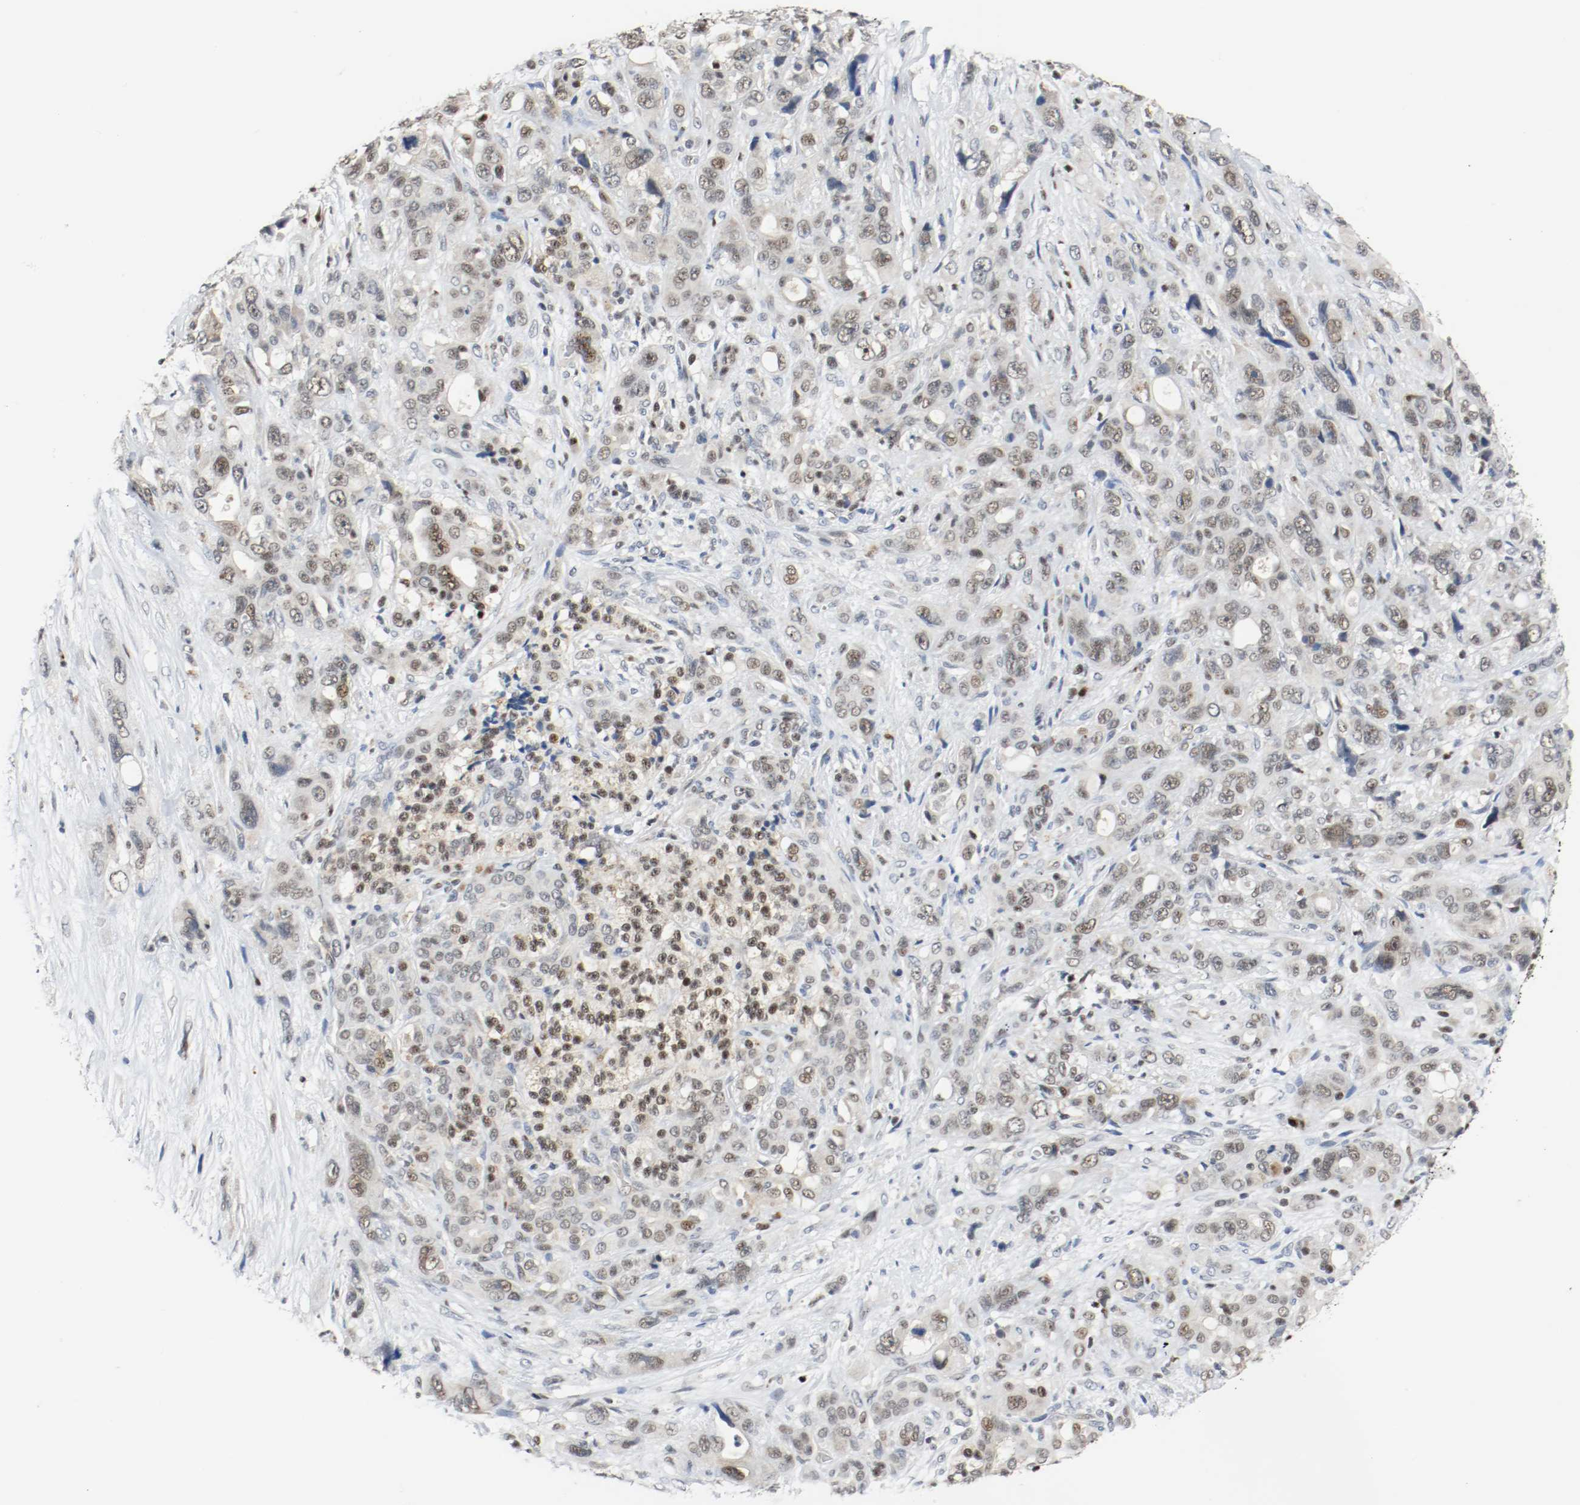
{"staining": {"intensity": "weak", "quantity": "<25%", "location": "nuclear"}, "tissue": "pancreatic cancer", "cell_type": "Tumor cells", "image_type": "cancer", "snomed": [{"axis": "morphology", "description": "Adenocarcinoma, NOS"}, {"axis": "topography", "description": "Pancreas"}], "caption": "The micrograph displays no staining of tumor cells in pancreatic cancer (adenocarcinoma).", "gene": "ASH1L", "patient": {"sex": "male", "age": 46}}